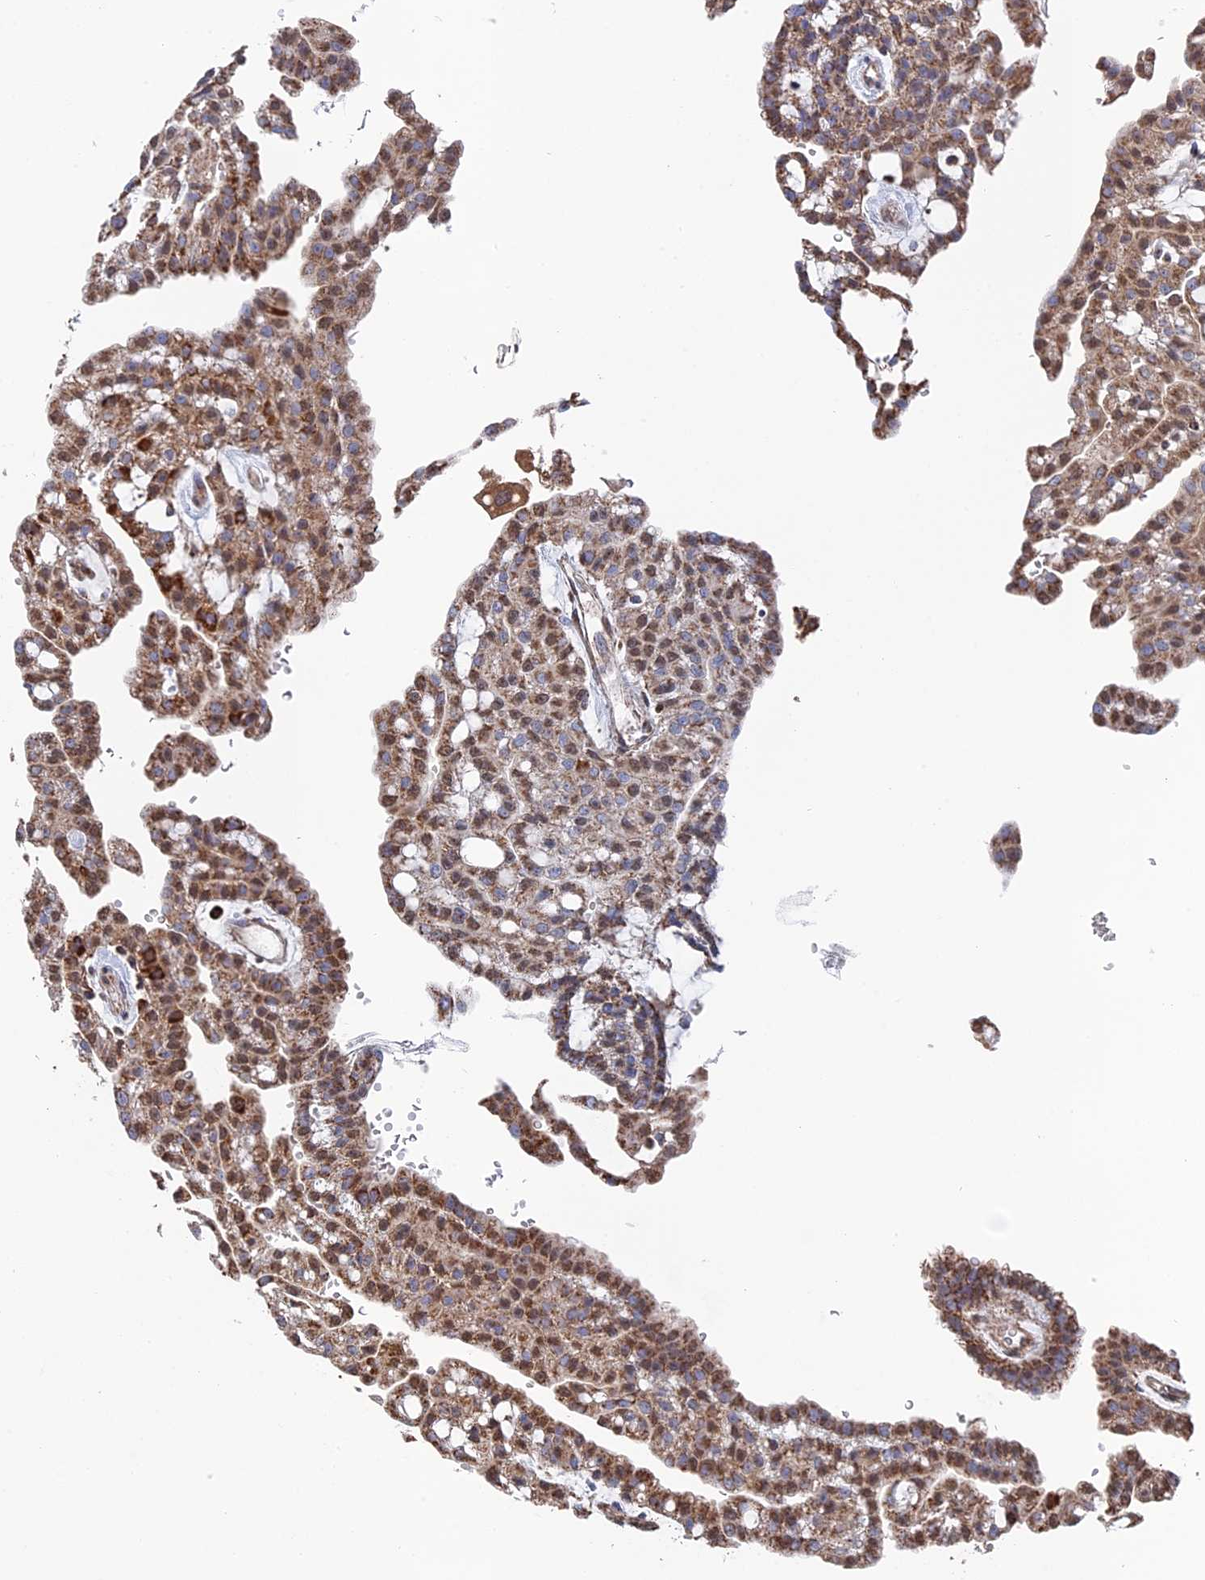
{"staining": {"intensity": "moderate", "quantity": ">75%", "location": "cytoplasmic/membranous,nuclear"}, "tissue": "renal cancer", "cell_type": "Tumor cells", "image_type": "cancer", "snomed": [{"axis": "morphology", "description": "Adenocarcinoma, NOS"}, {"axis": "topography", "description": "Kidney"}], "caption": "A brown stain labels moderate cytoplasmic/membranous and nuclear expression of a protein in human renal adenocarcinoma tumor cells.", "gene": "SMG9", "patient": {"sex": "male", "age": 63}}